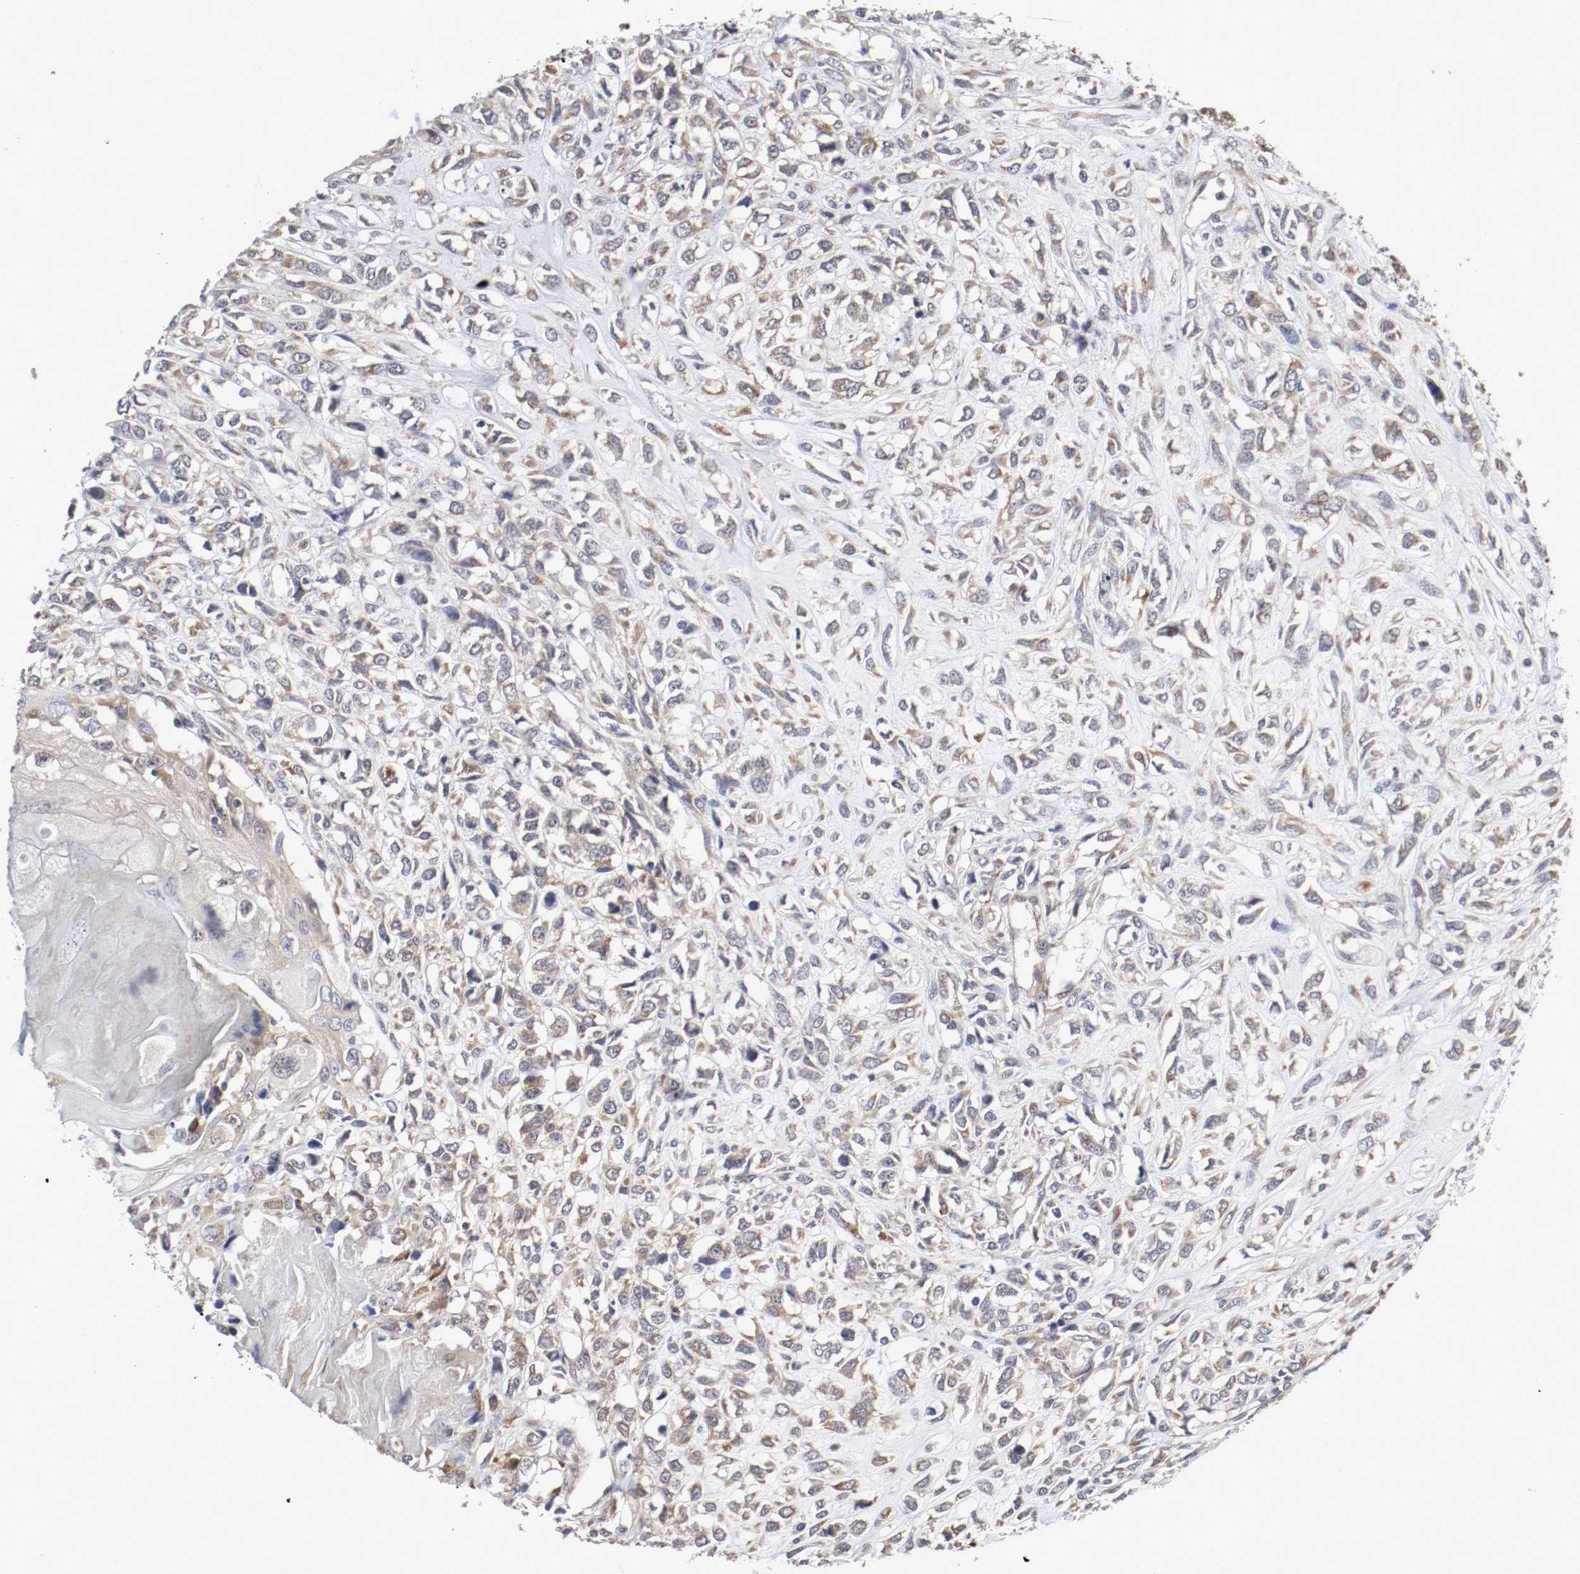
{"staining": {"intensity": "weak", "quantity": ">75%", "location": "cytoplasmic/membranous"}, "tissue": "head and neck cancer", "cell_type": "Tumor cells", "image_type": "cancer", "snomed": [{"axis": "morphology", "description": "Necrosis, NOS"}, {"axis": "morphology", "description": "Neoplasm, malignant, NOS"}, {"axis": "topography", "description": "Salivary gland"}, {"axis": "topography", "description": "Head-Neck"}], "caption": "Brown immunohistochemical staining in human head and neck malignant neoplasm shows weak cytoplasmic/membranous positivity in about >75% of tumor cells.", "gene": "FKBP3", "patient": {"sex": "male", "age": 43}}